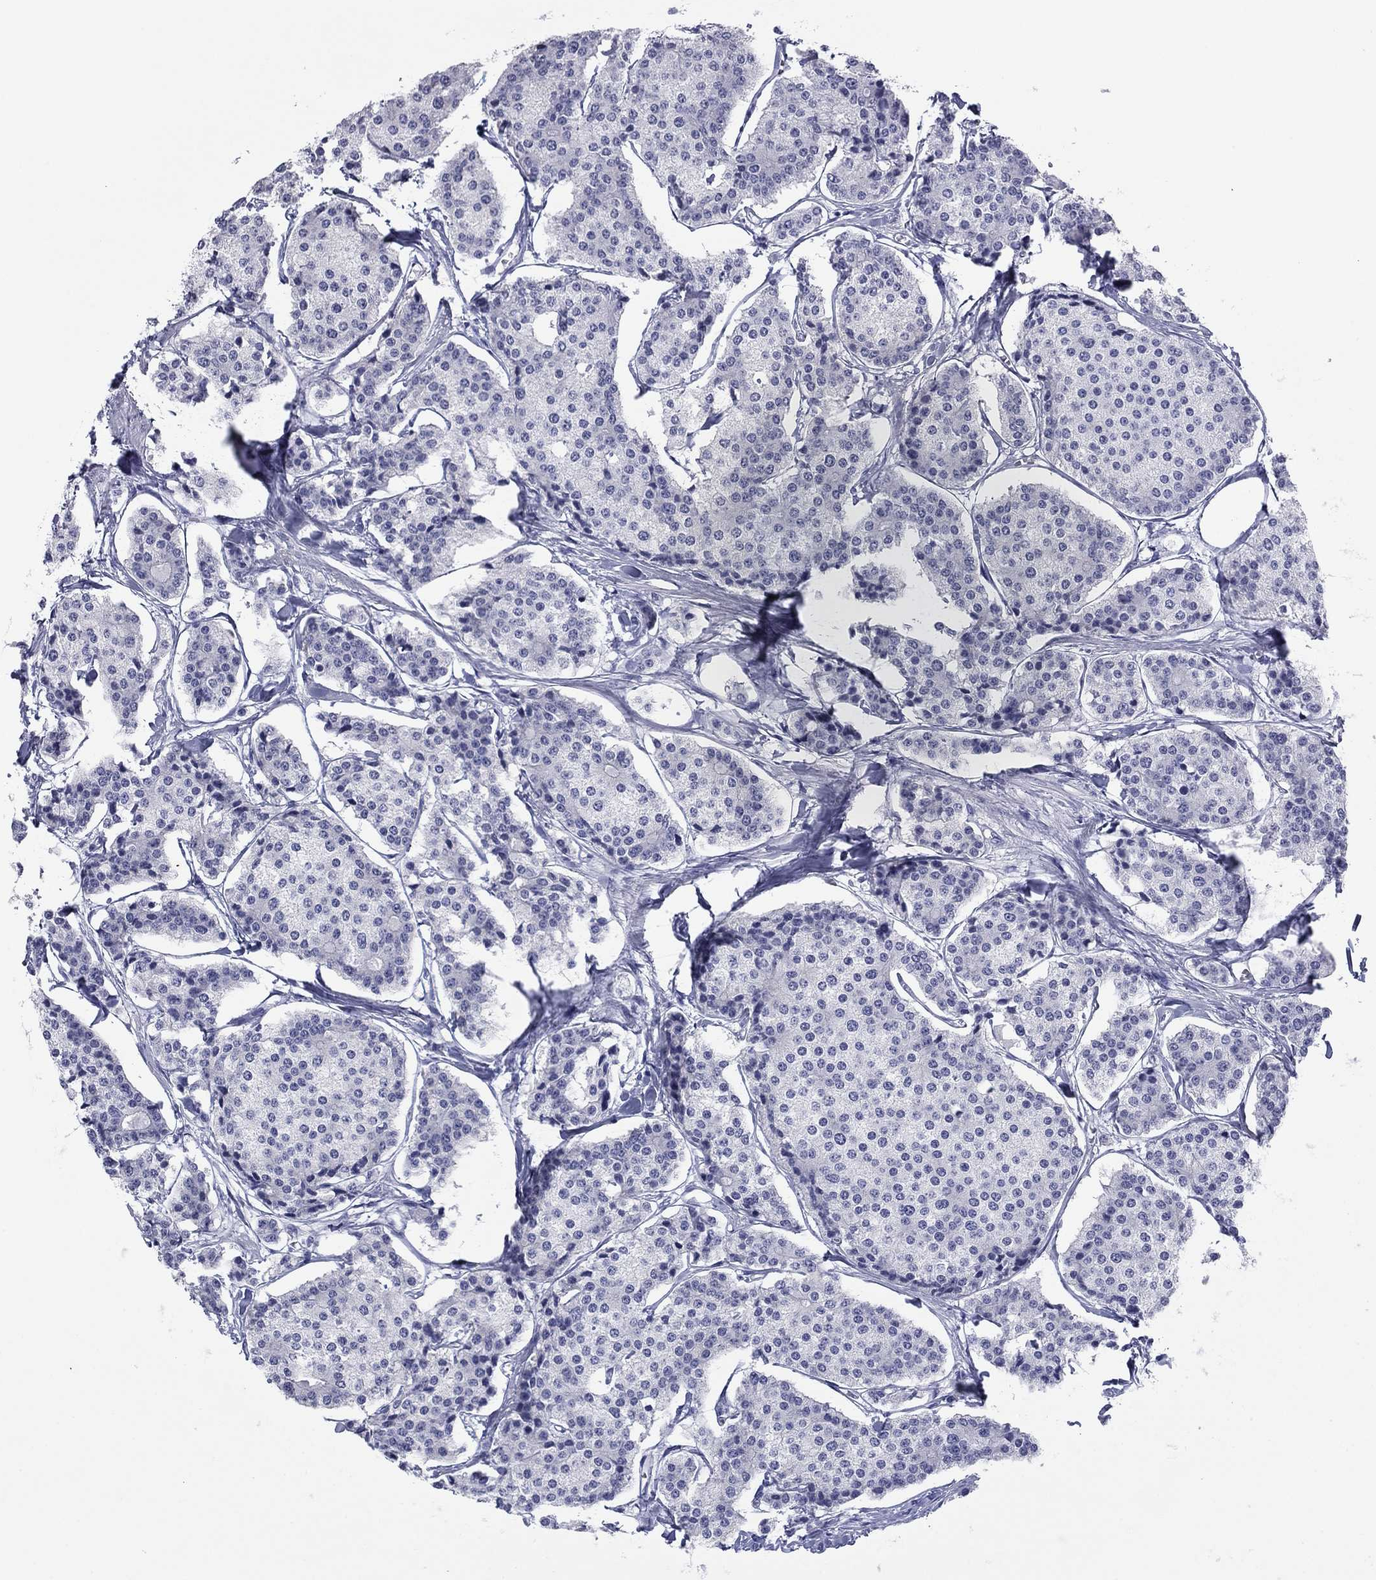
{"staining": {"intensity": "negative", "quantity": "none", "location": "none"}, "tissue": "carcinoid", "cell_type": "Tumor cells", "image_type": "cancer", "snomed": [{"axis": "morphology", "description": "Carcinoid, malignant, NOS"}, {"axis": "topography", "description": "Small intestine"}], "caption": "The histopathology image shows no staining of tumor cells in carcinoid.", "gene": "ABCC2", "patient": {"sex": "female", "age": 65}}